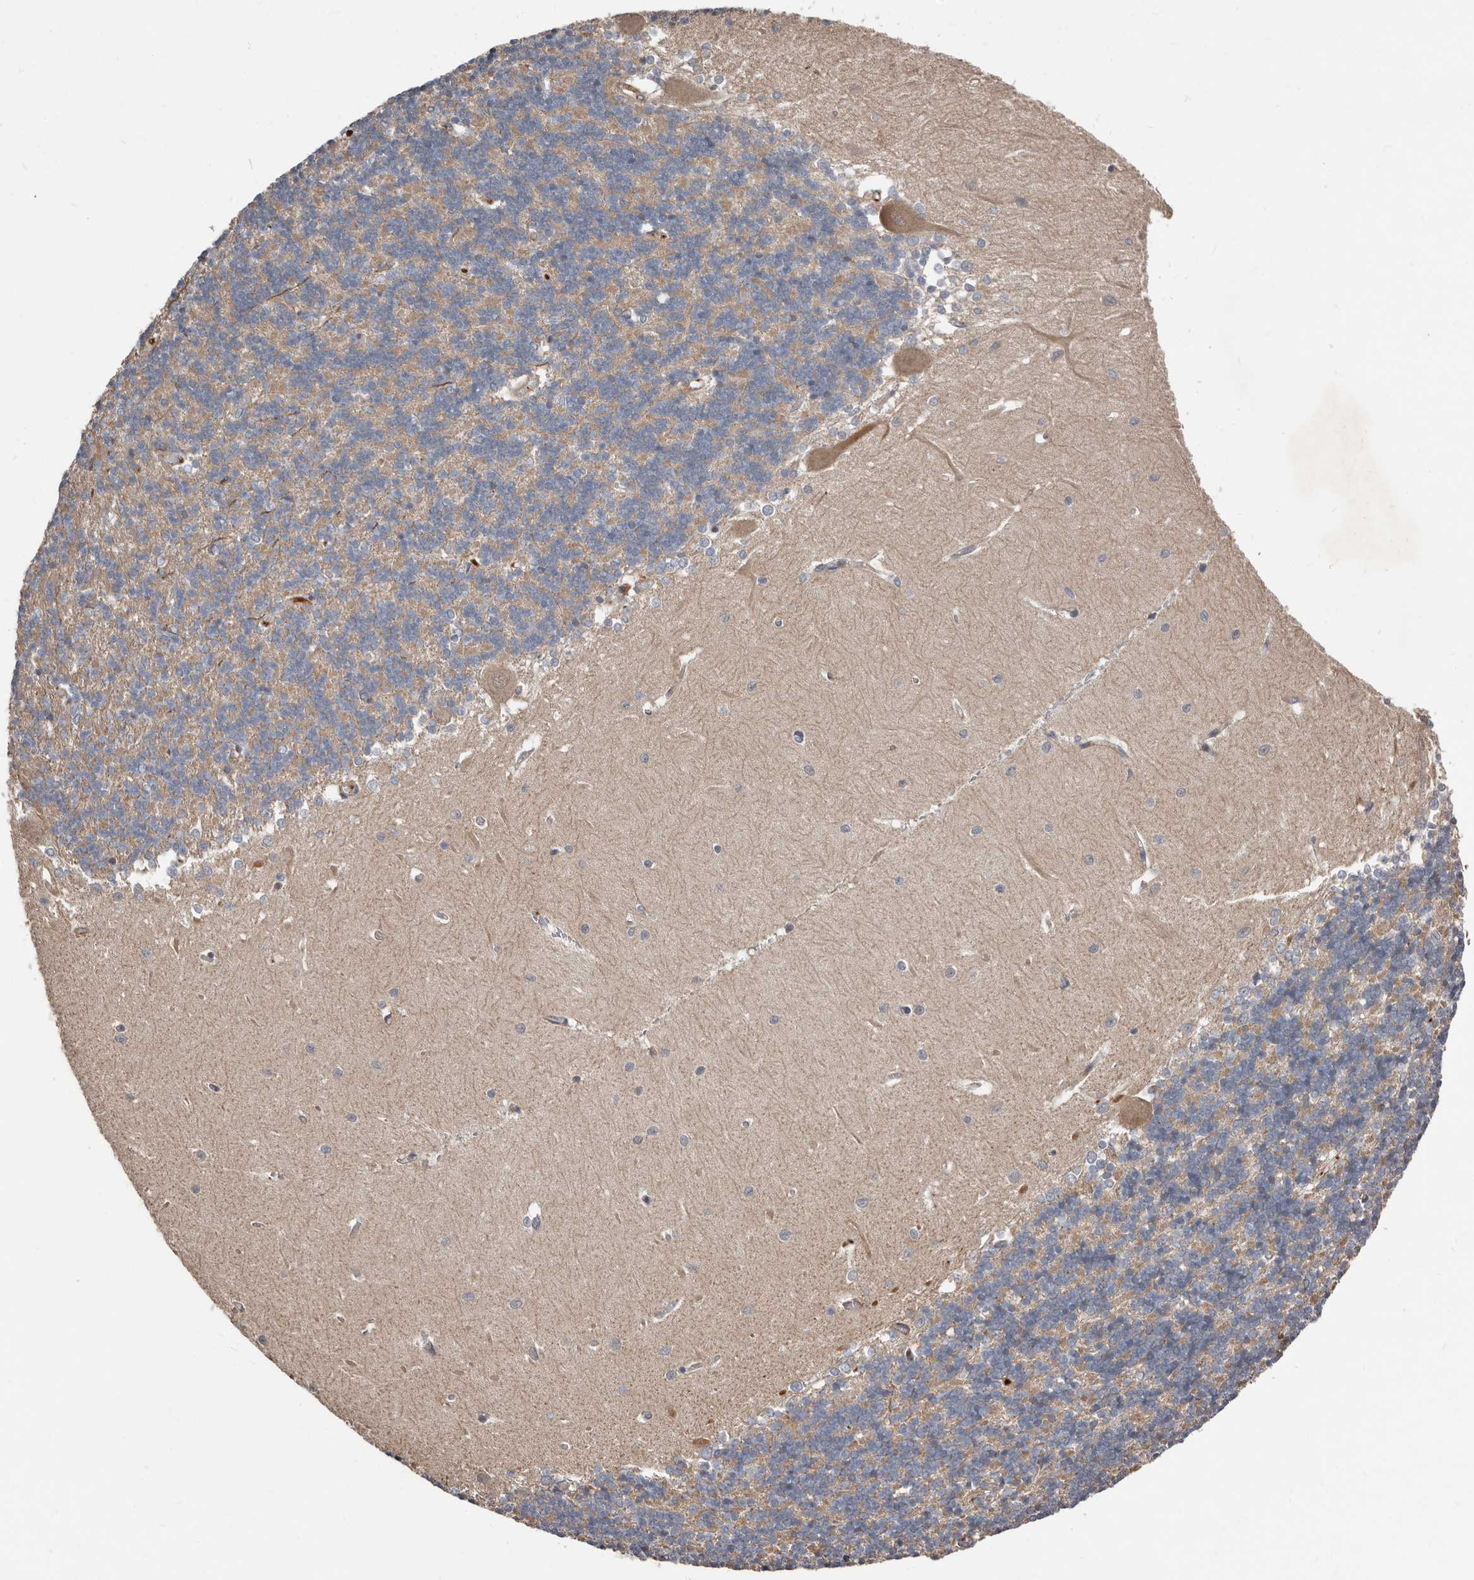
{"staining": {"intensity": "moderate", "quantity": "25%-75%", "location": "cytoplasmic/membranous"}, "tissue": "cerebellum", "cell_type": "Cells in granular layer", "image_type": "normal", "snomed": [{"axis": "morphology", "description": "Normal tissue, NOS"}, {"axis": "topography", "description": "Cerebellum"}], "caption": "Approximately 25%-75% of cells in granular layer in normal cerebellum show moderate cytoplasmic/membranous protein expression as visualized by brown immunohistochemical staining.", "gene": "SMYD4", "patient": {"sex": "male", "age": 37}}